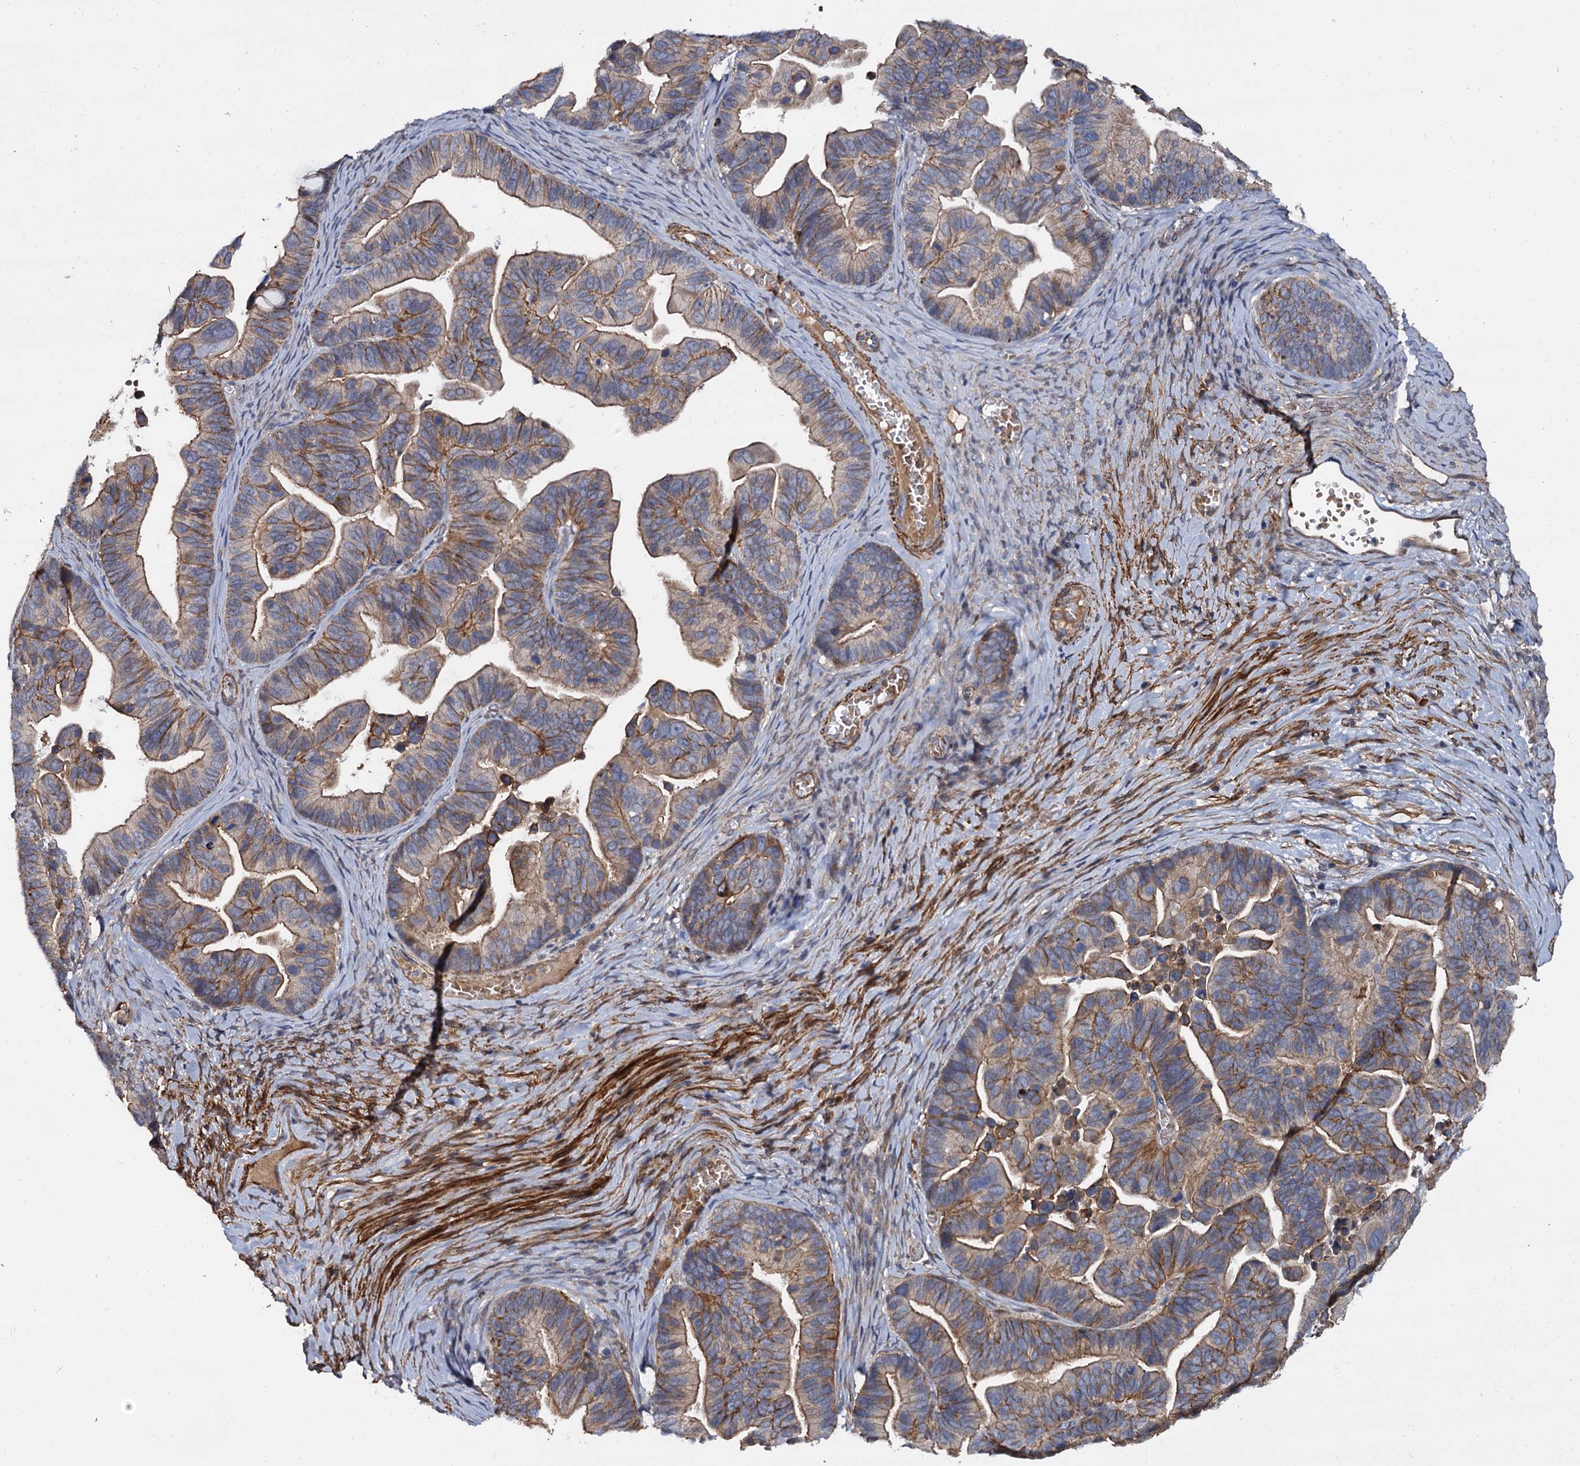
{"staining": {"intensity": "moderate", "quantity": "25%-75%", "location": "cytoplasmic/membranous"}, "tissue": "ovarian cancer", "cell_type": "Tumor cells", "image_type": "cancer", "snomed": [{"axis": "morphology", "description": "Cystadenocarcinoma, serous, NOS"}, {"axis": "topography", "description": "Ovary"}], "caption": "Brown immunohistochemical staining in human ovarian cancer (serous cystadenocarcinoma) shows moderate cytoplasmic/membranous positivity in approximately 25%-75% of tumor cells.", "gene": "ISM2", "patient": {"sex": "female", "age": 56}}